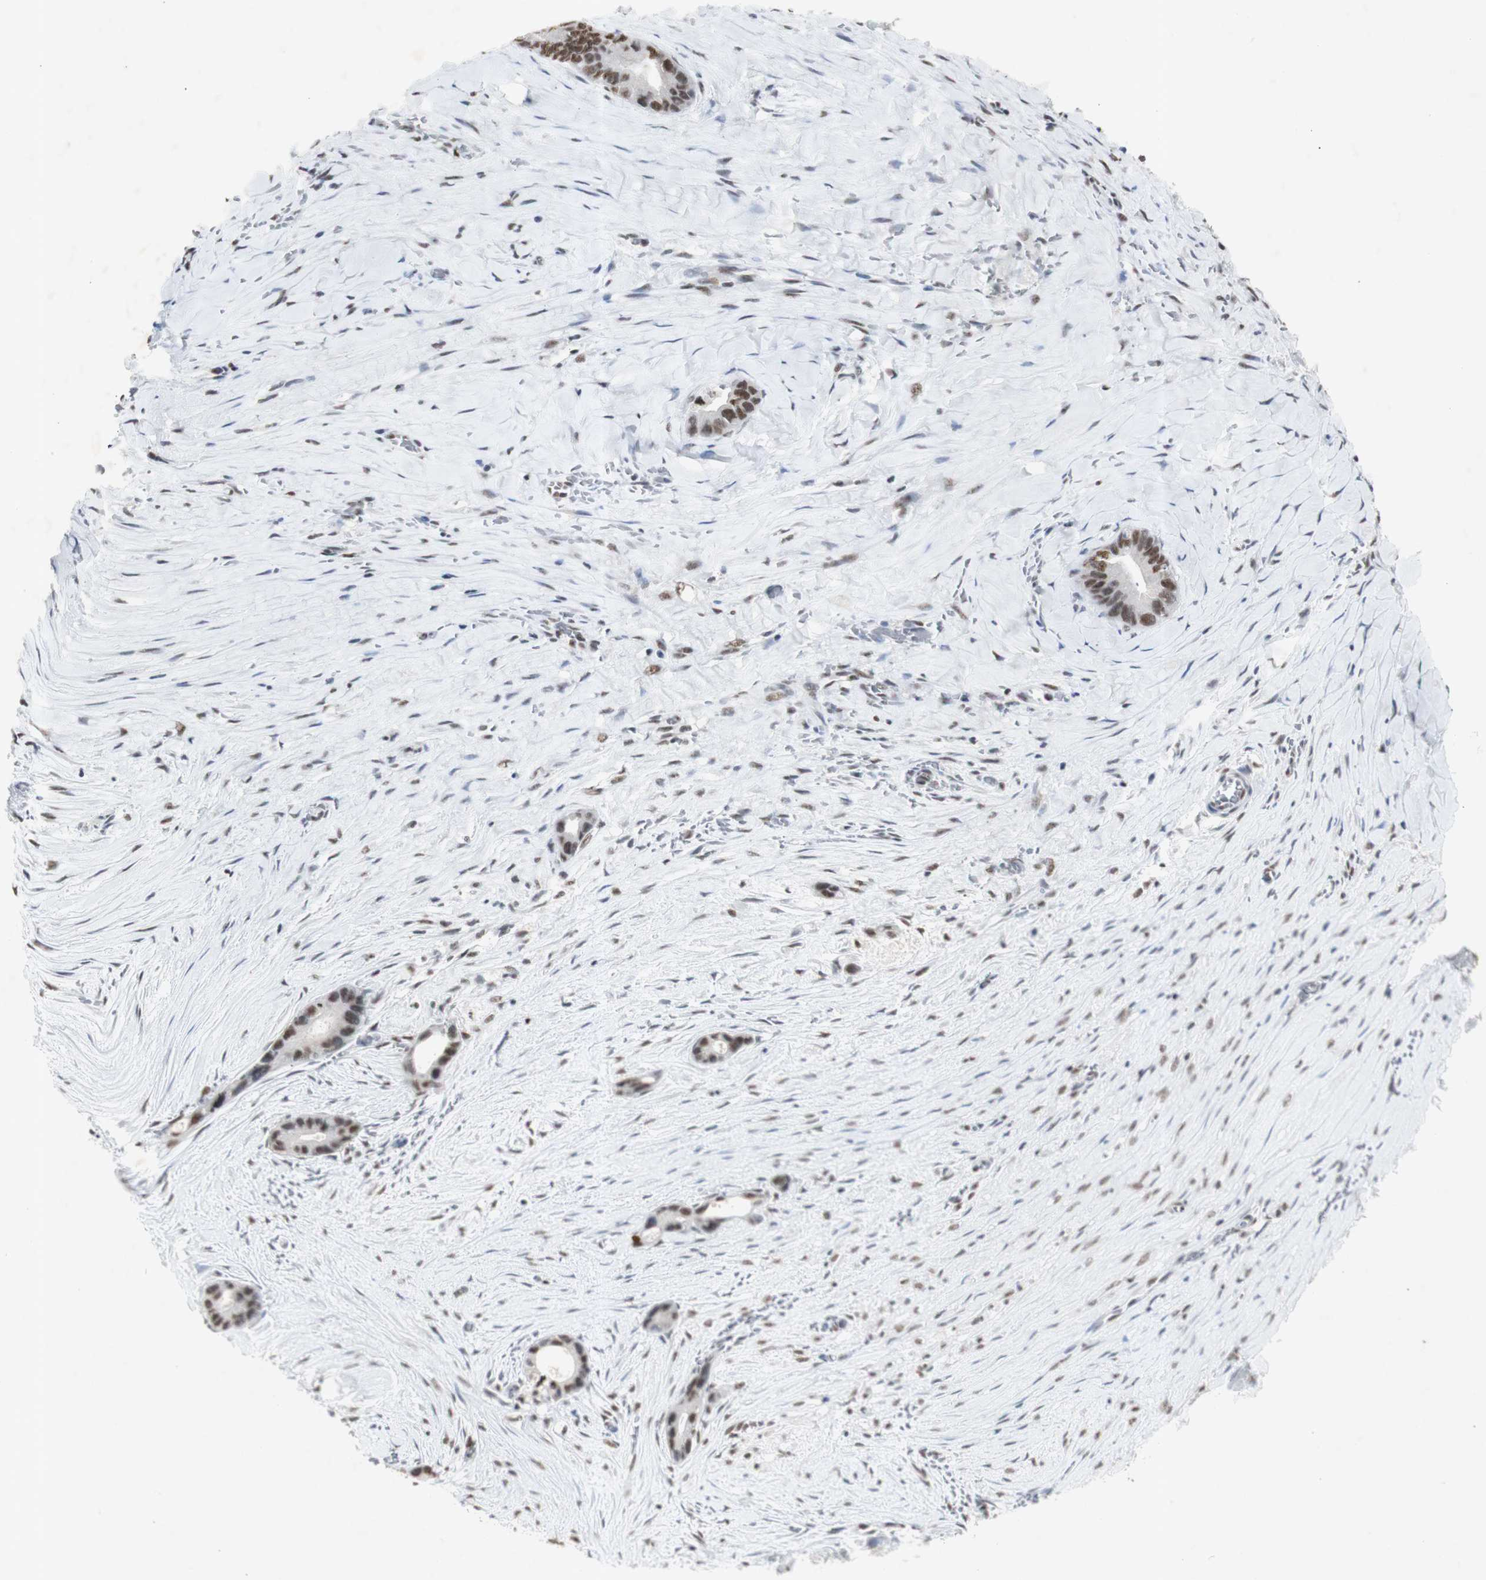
{"staining": {"intensity": "moderate", "quantity": ">75%", "location": "nuclear"}, "tissue": "liver cancer", "cell_type": "Tumor cells", "image_type": "cancer", "snomed": [{"axis": "morphology", "description": "Cholangiocarcinoma"}, {"axis": "topography", "description": "Liver"}], "caption": "A high-resolution image shows immunohistochemistry (IHC) staining of liver cancer, which displays moderate nuclear positivity in about >75% of tumor cells.", "gene": "SNRPB", "patient": {"sex": "female", "age": 55}}